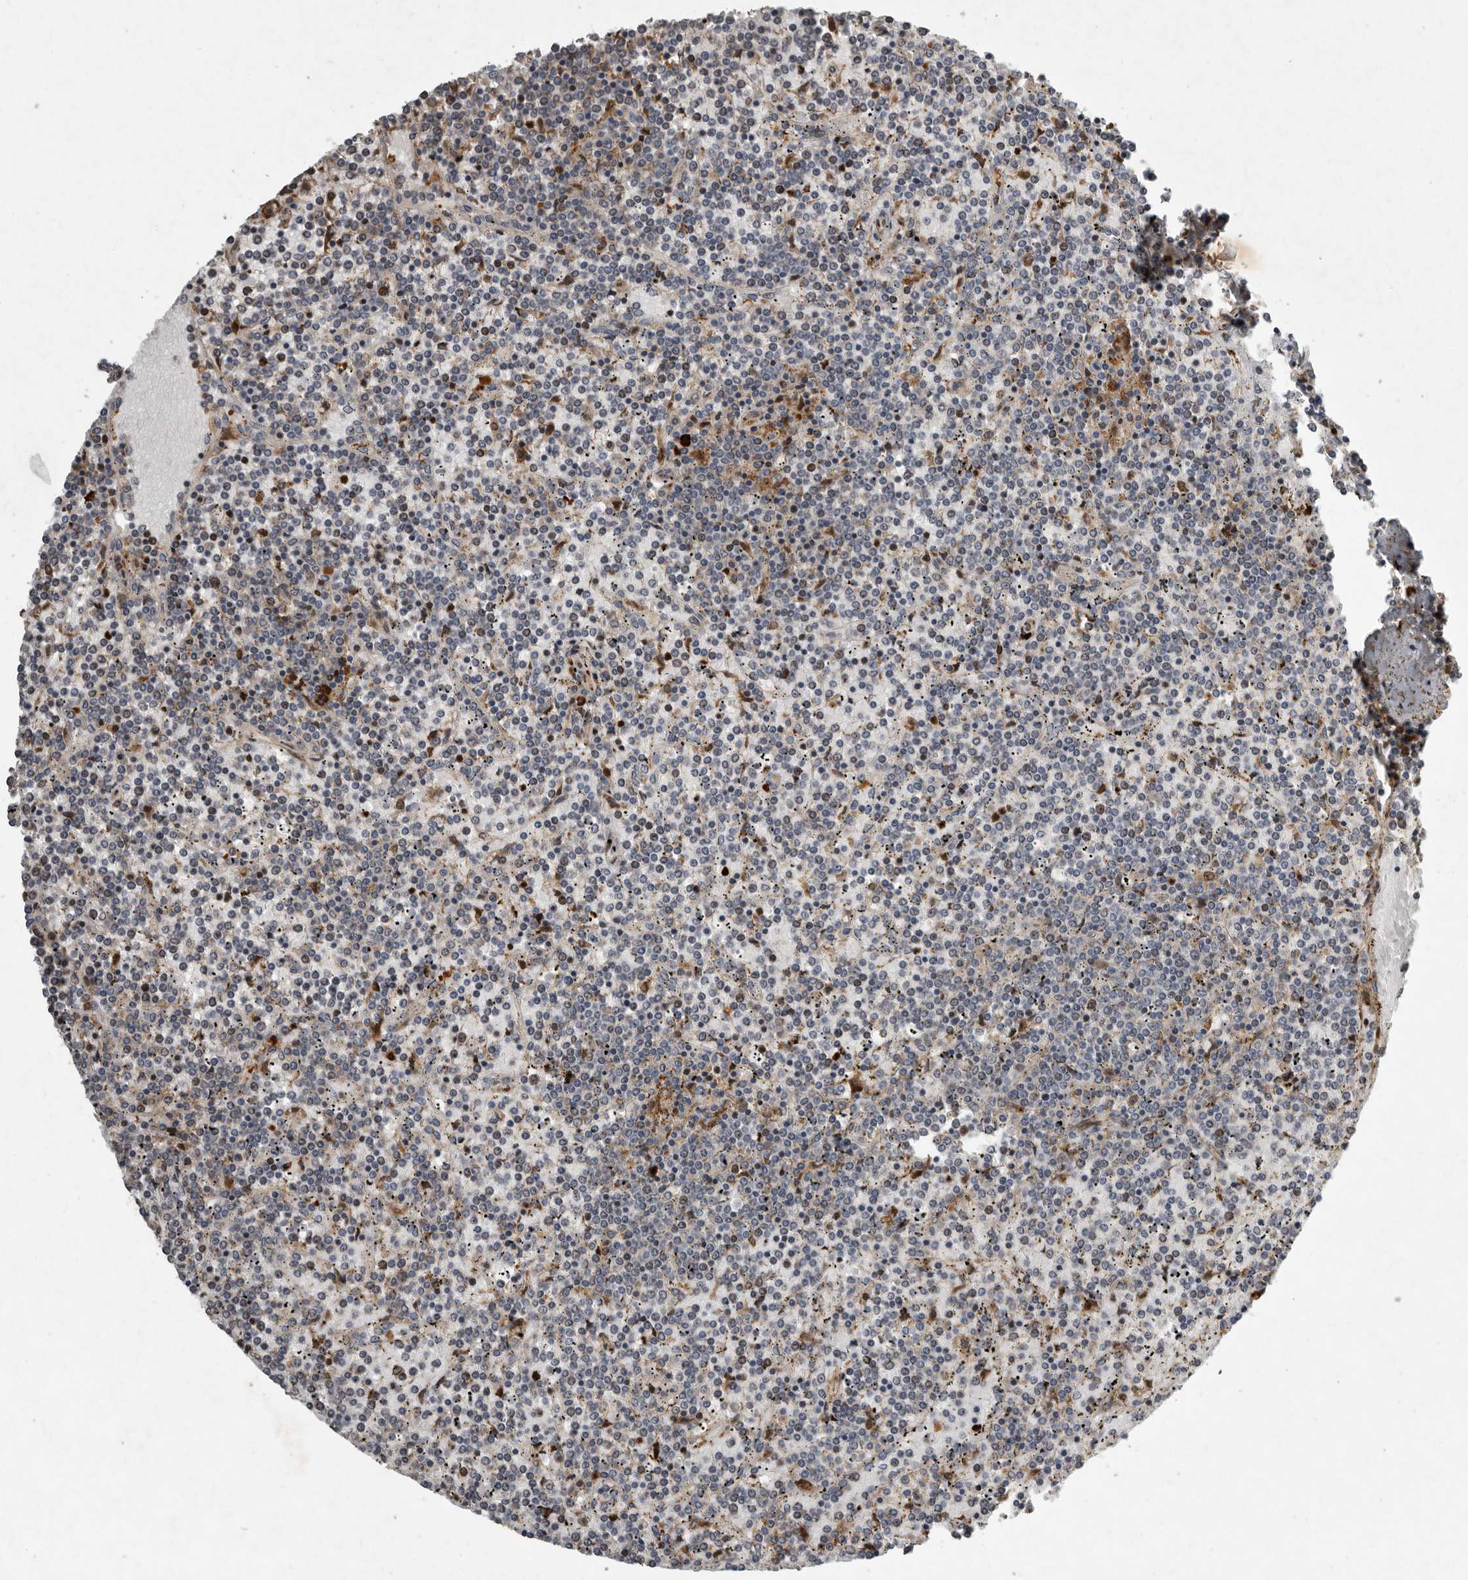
{"staining": {"intensity": "negative", "quantity": "none", "location": "none"}, "tissue": "lymphoma", "cell_type": "Tumor cells", "image_type": "cancer", "snomed": [{"axis": "morphology", "description": "Malignant lymphoma, non-Hodgkin's type, Low grade"}, {"axis": "topography", "description": "Spleen"}], "caption": "Histopathology image shows no protein positivity in tumor cells of lymphoma tissue.", "gene": "MPDZ", "patient": {"sex": "female", "age": 19}}